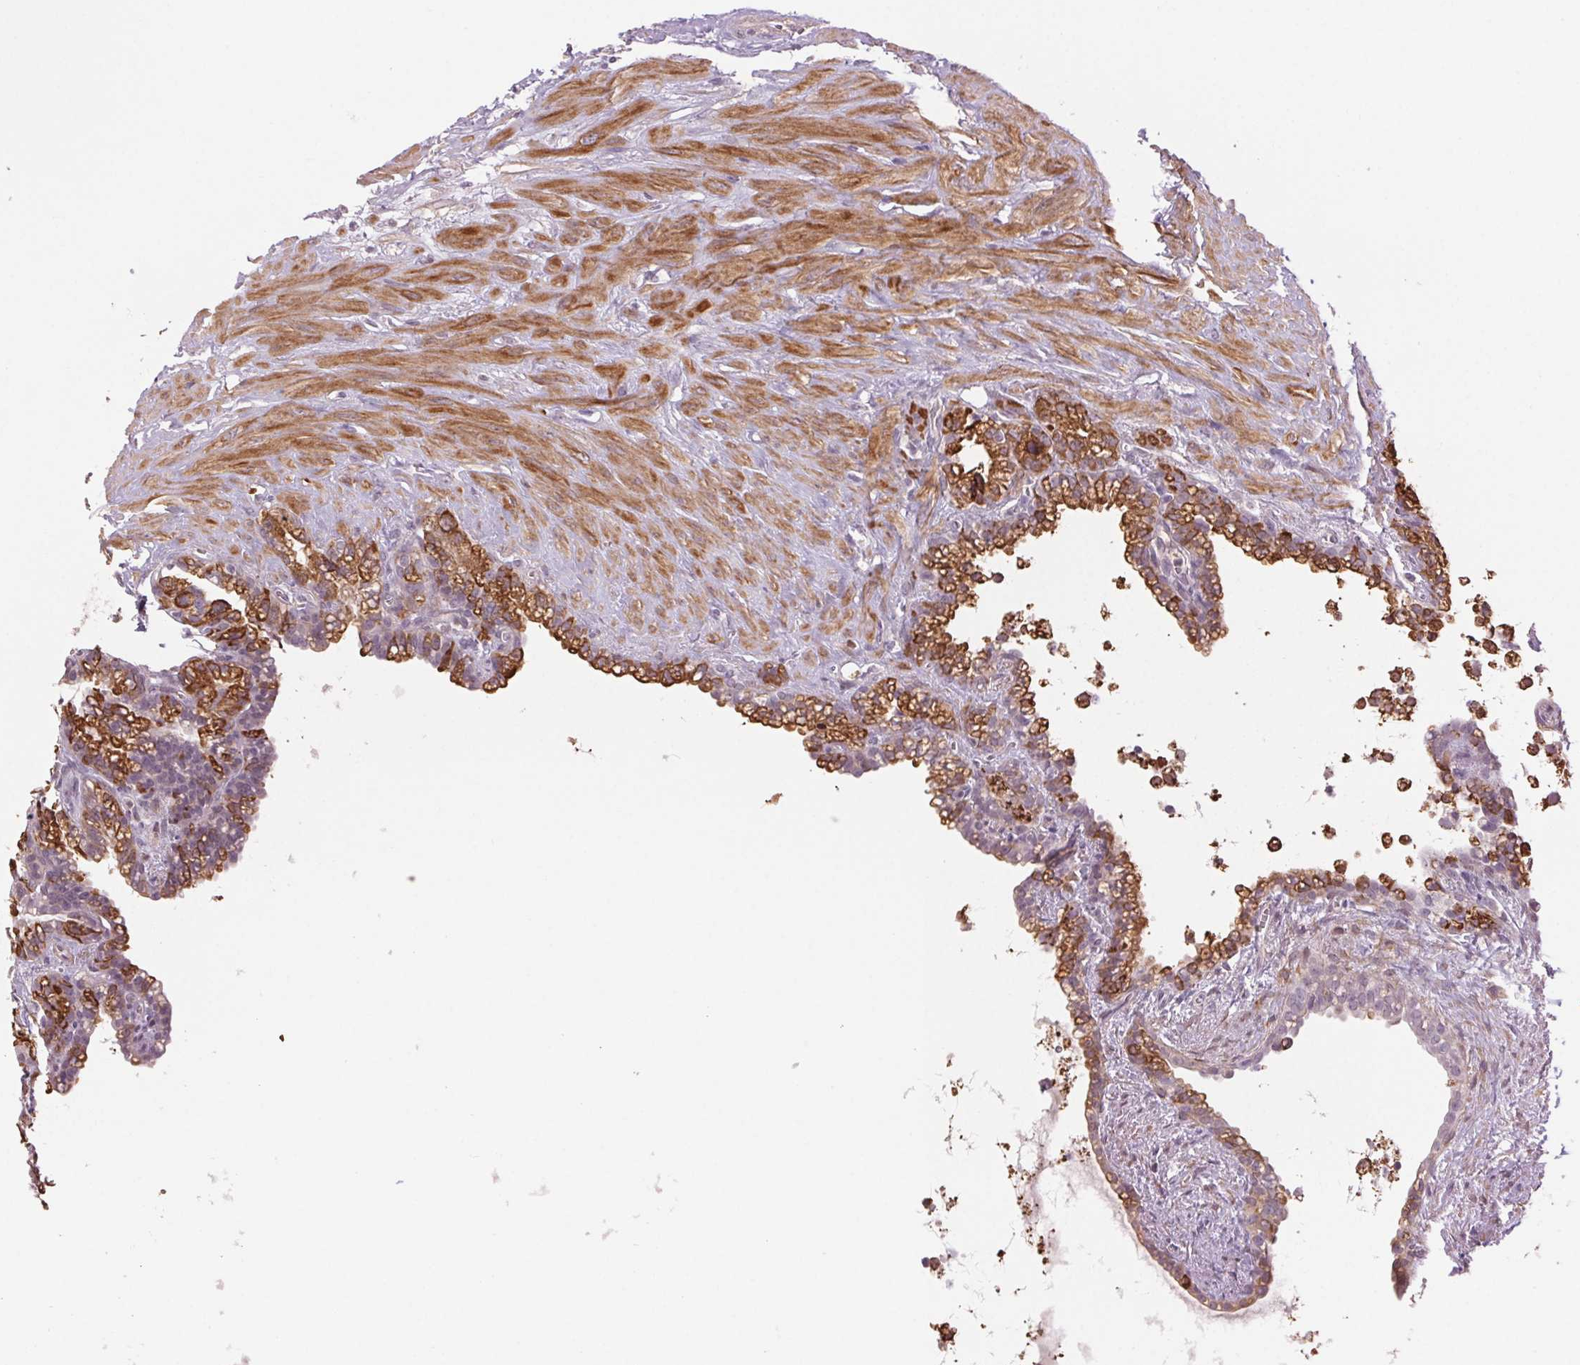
{"staining": {"intensity": "strong", "quantity": ">75%", "location": "cytoplasmic/membranous"}, "tissue": "seminal vesicle", "cell_type": "Glandular cells", "image_type": "normal", "snomed": [{"axis": "morphology", "description": "Normal tissue, NOS"}, {"axis": "topography", "description": "Seminal veicle"}], "caption": "A high-resolution image shows immunohistochemistry (IHC) staining of unremarkable seminal vesicle, which demonstrates strong cytoplasmic/membranous expression in about >75% of glandular cells.", "gene": "HHLA2", "patient": {"sex": "male", "age": 76}}